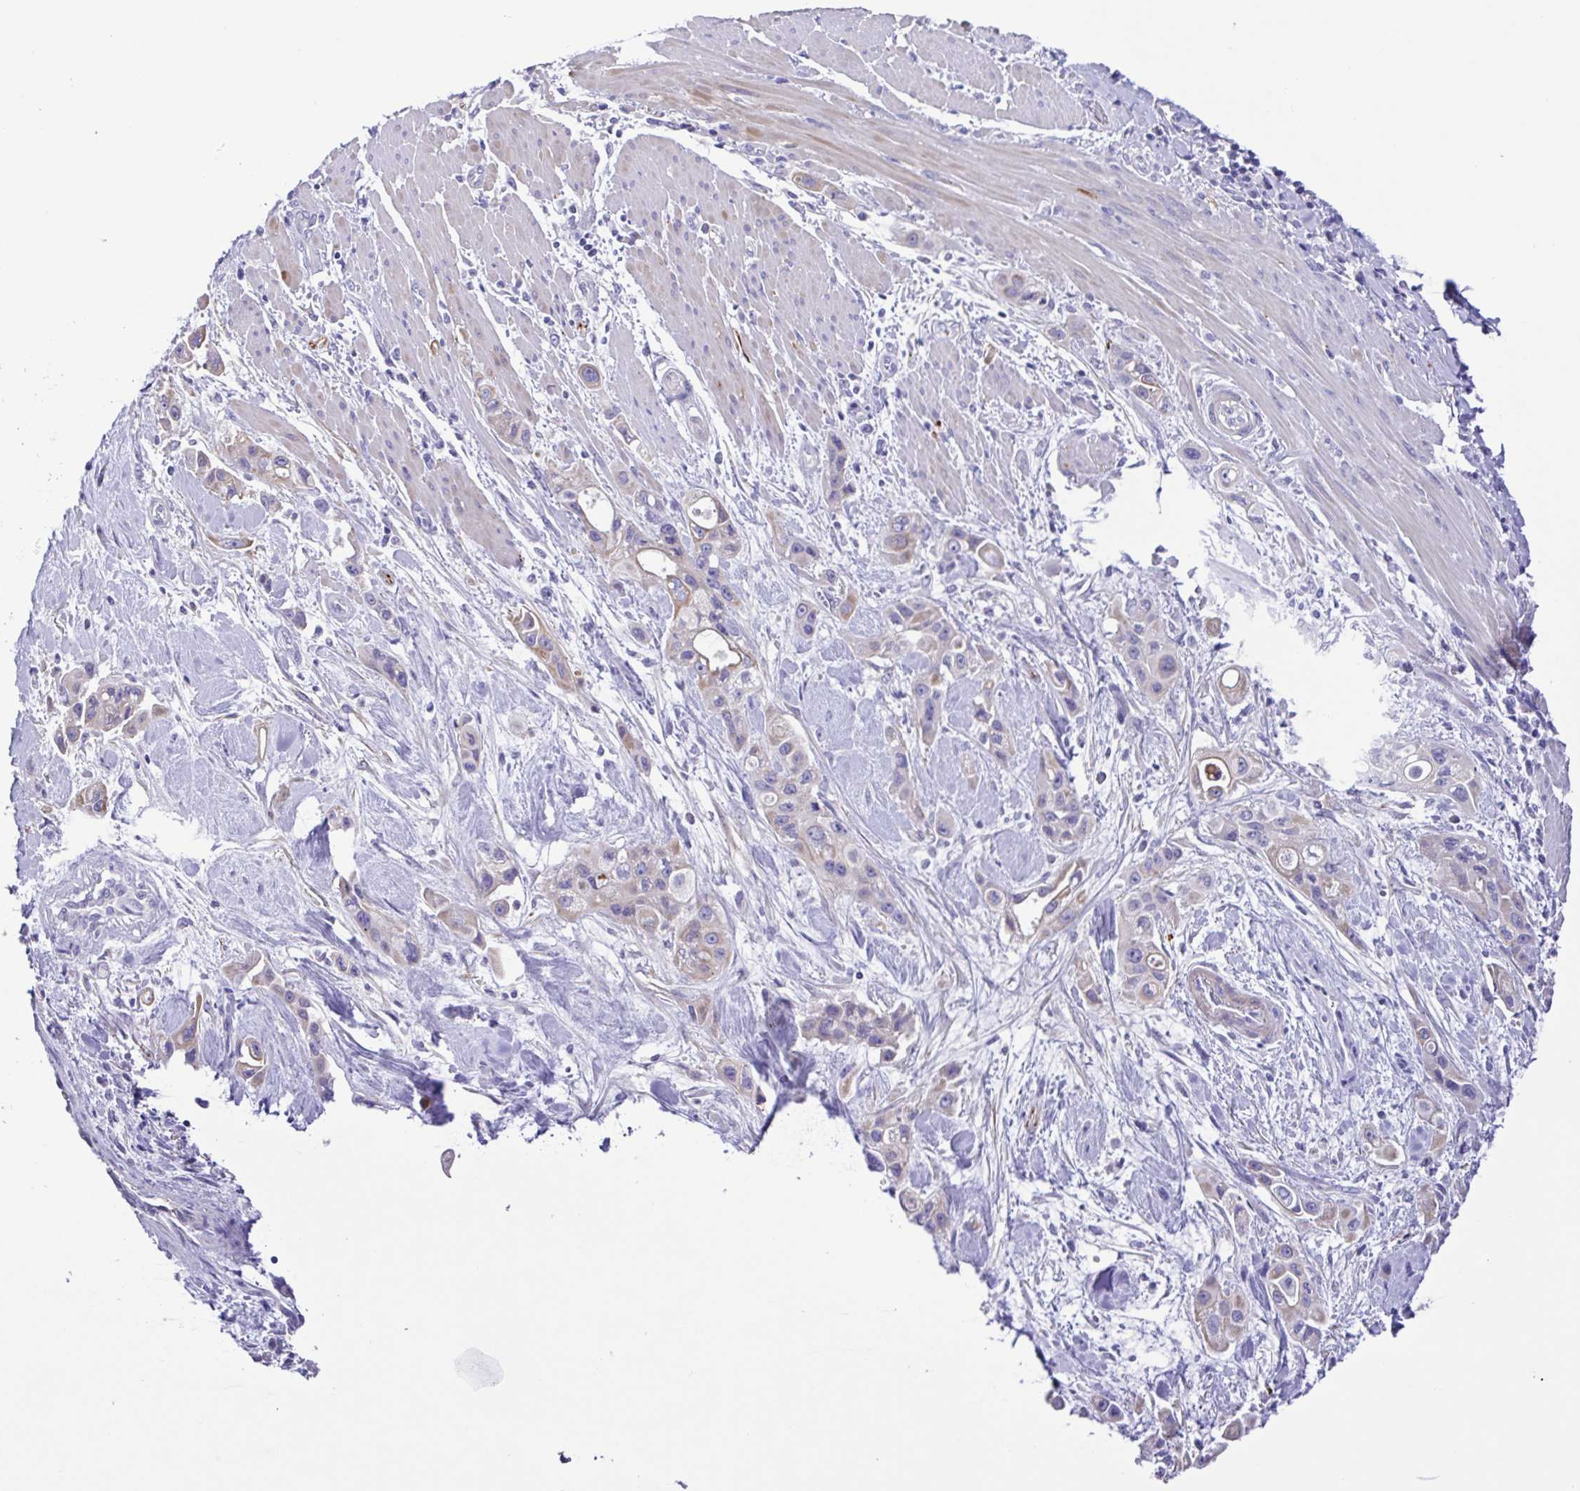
{"staining": {"intensity": "weak", "quantity": "<25%", "location": "cytoplasmic/membranous"}, "tissue": "pancreatic cancer", "cell_type": "Tumor cells", "image_type": "cancer", "snomed": [{"axis": "morphology", "description": "Adenocarcinoma, NOS"}, {"axis": "topography", "description": "Pancreas"}], "caption": "Human adenocarcinoma (pancreatic) stained for a protein using IHC shows no expression in tumor cells.", "gene": "GABBR2", "patient": {"sex": "female", "age": 66}}